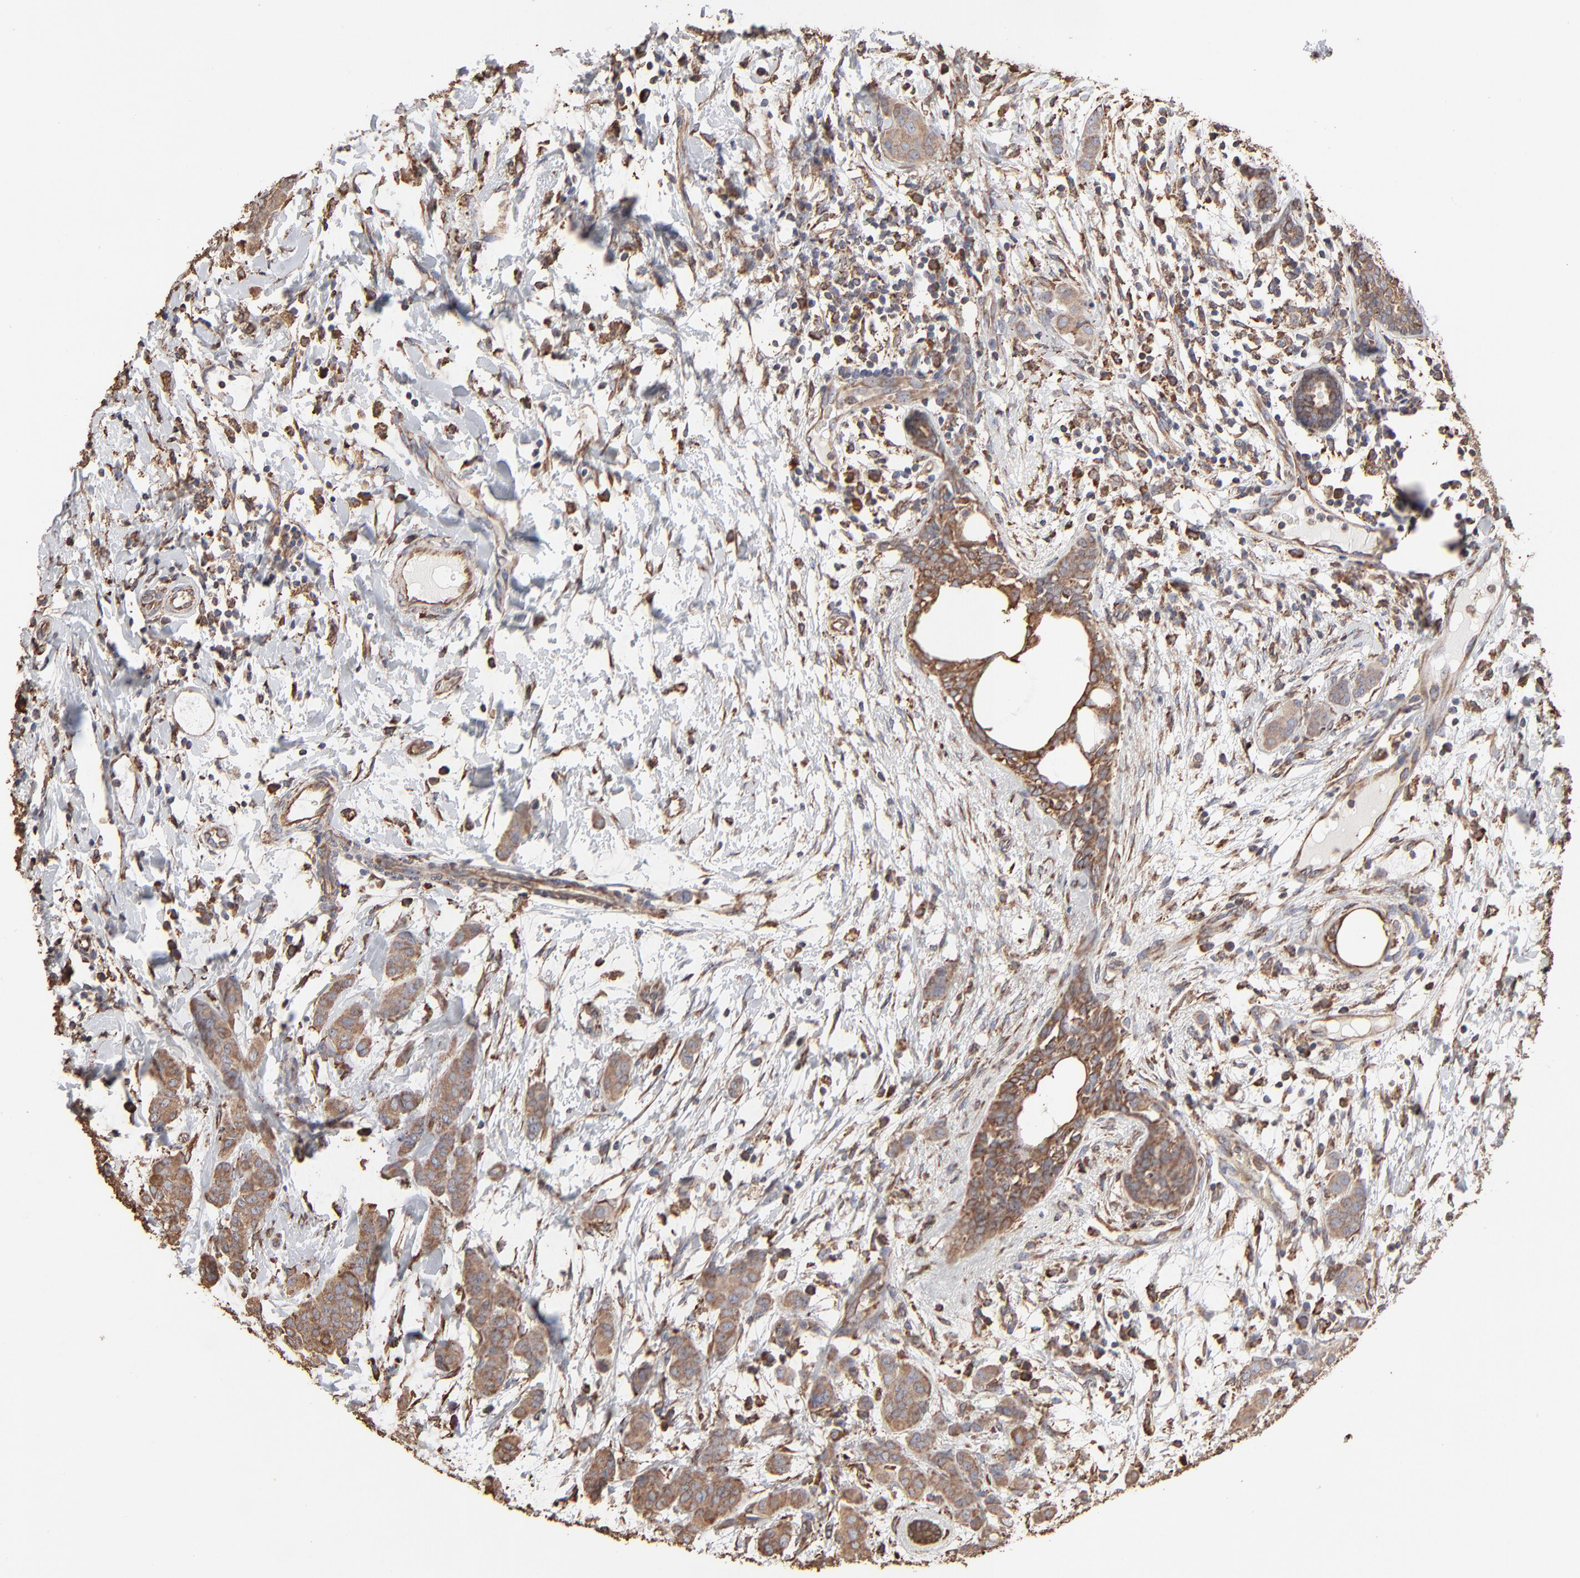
{"staining": {"intensity": "weak", "quantity": ">75%", "location": "cytoplasmic/membranous"}, "tissue": "breast cancer", "cell_type": "Tumor cells", "image_type": "cancer", "snomed": [{"axis": "morphology", "description": "Duct carcinoma"}, {"axis": "topography", "description": "Breast"}], "caption": "Protein expression analysis of breast cancer shows weak cytoplasmic/membranous staining in approximately >75% of tumor cells. Immunohistochemistry (ihc) stains the protein in brown and the nuclei are stained blue.", "gene": "PDIA3", "patient": {"sex": "female", "age": 40}}